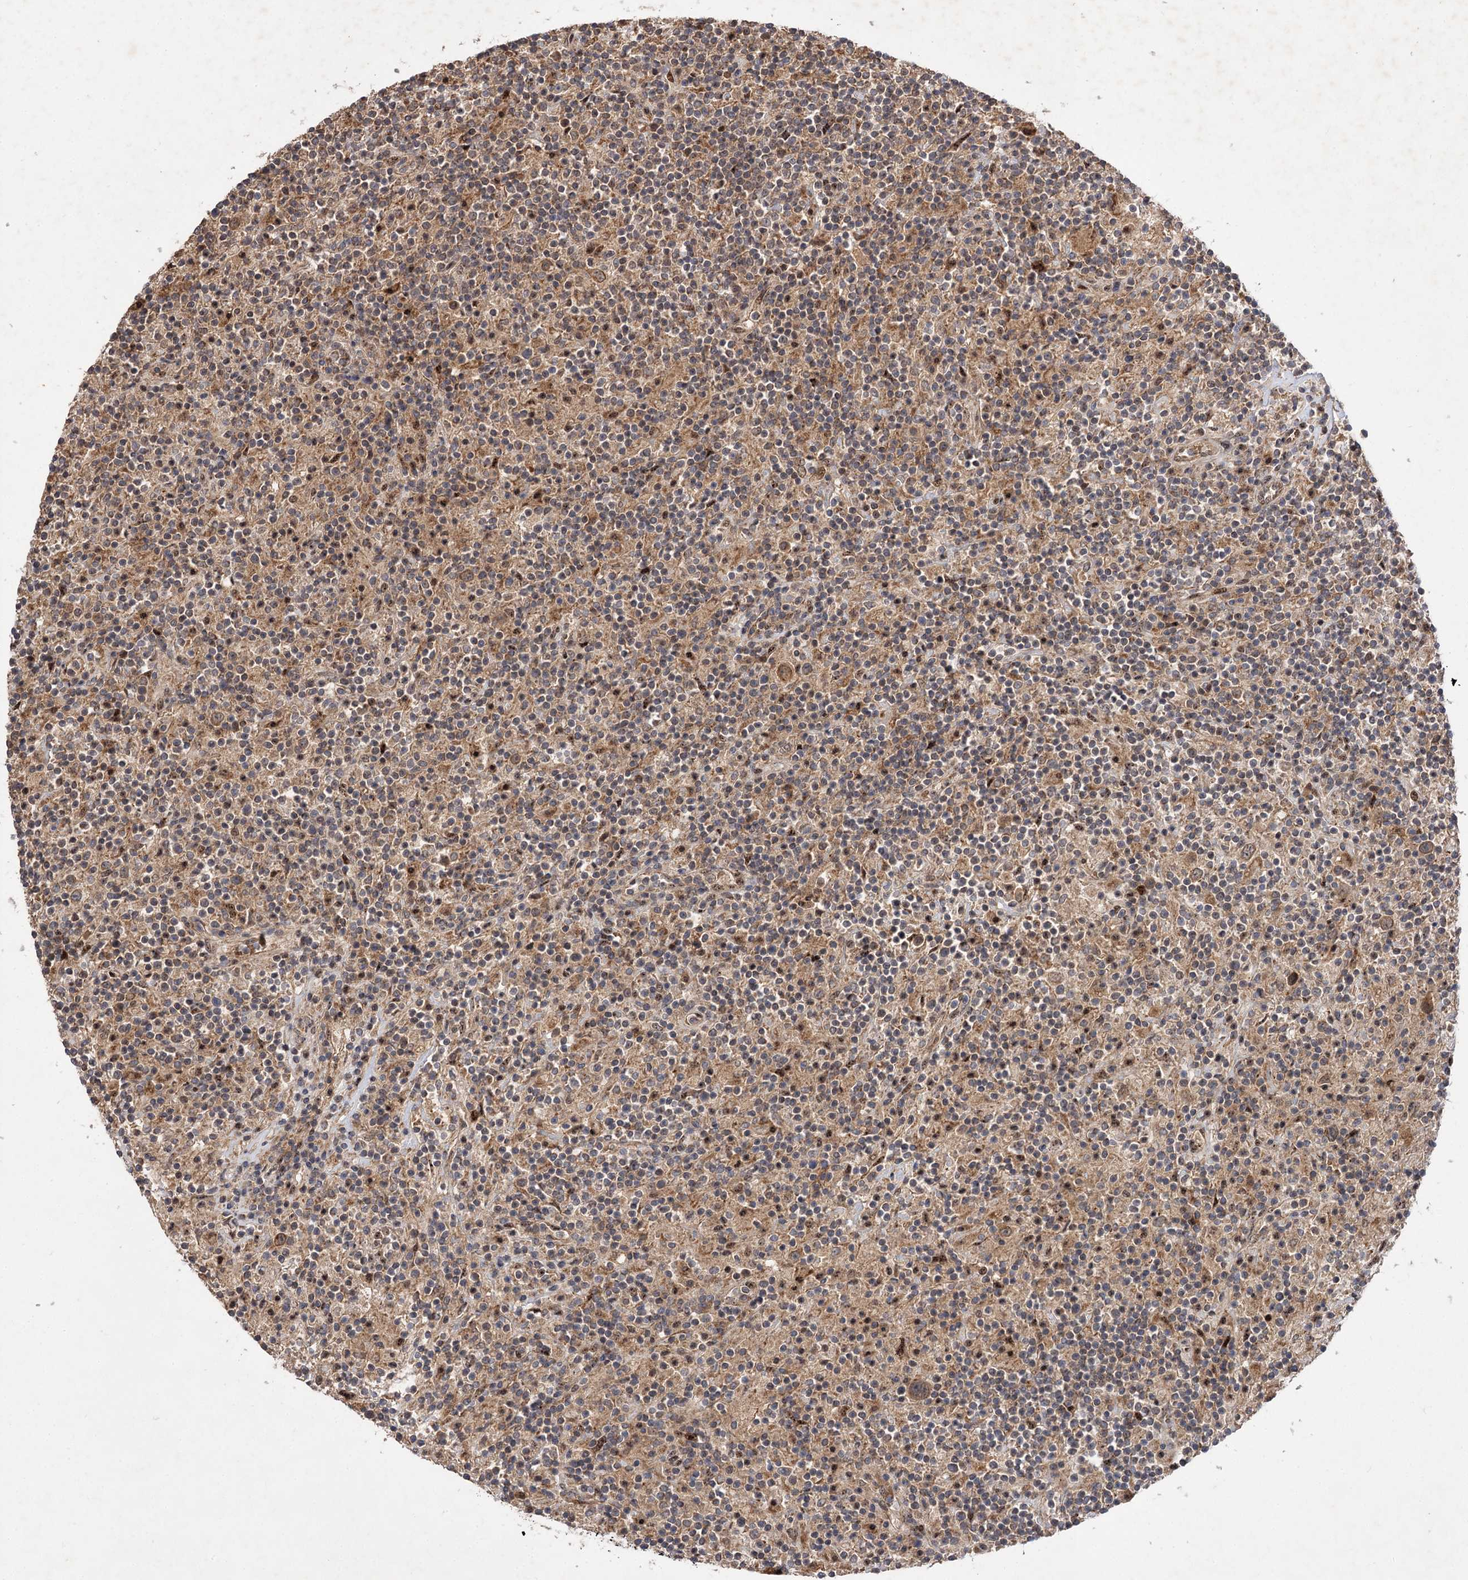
{"staining": {"intensity": "moderate", "quantity": ">75%", "location": "cytoplasmic/membranous"}, "tissue": "lymphoma", "cell_type": "Tumor cells", "image_type": "cancer", "snomed": [{"axis": "morphology", "description": "Hodgkin's disease, NOS"}, {"axis": "topography", "description": "Lymph node"}], "caption": "DAB immunohistochemical staining of human Hodgkin's disease demonstrates moderate cytoplasmic/membranous protein staining in approximately >75% of tumor cells.", "gene": "FBXW8", "patient": {"sex": "male", "age": 70}}